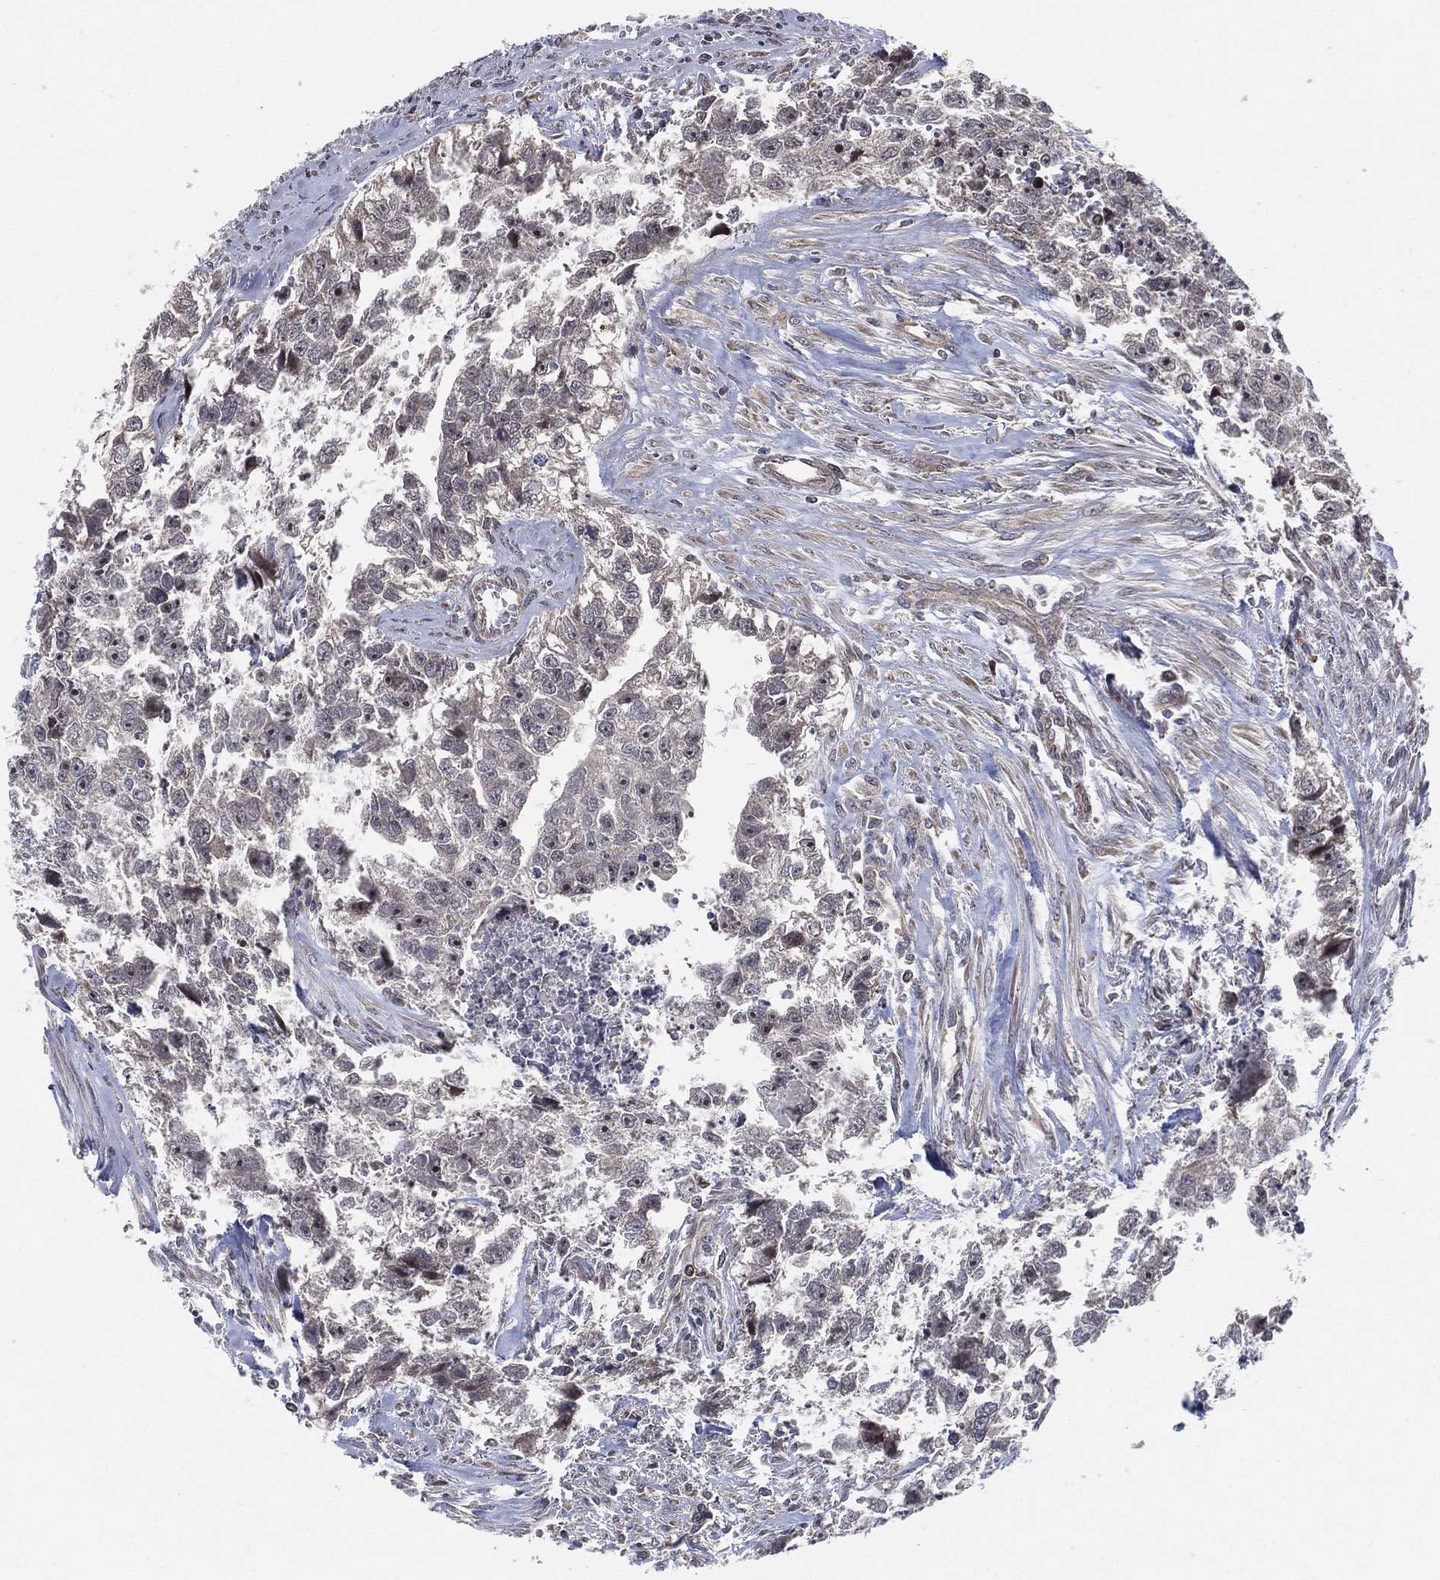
{"staining": {"intensity": "negative", "quantity": "none", "location": "none"}, "tissue": "testis cancer", "cell_type": "Tumor cells", "image_type": "cancer", "snomed": [{"axis": "morphology", "description": "Carcinoma, Embryonal, NOS"}, {"axis": "morphology", "description": "Teratoma, malignant, NOS"}, {"axis": "topography", "description": "Testis"}], "caption": "Immunohistochemistry of testis embryonal carcinoma demonstrates no expression in tumor cells.", "gene": "TMCO1", "patient": {"sex": "male", "age": 44}}